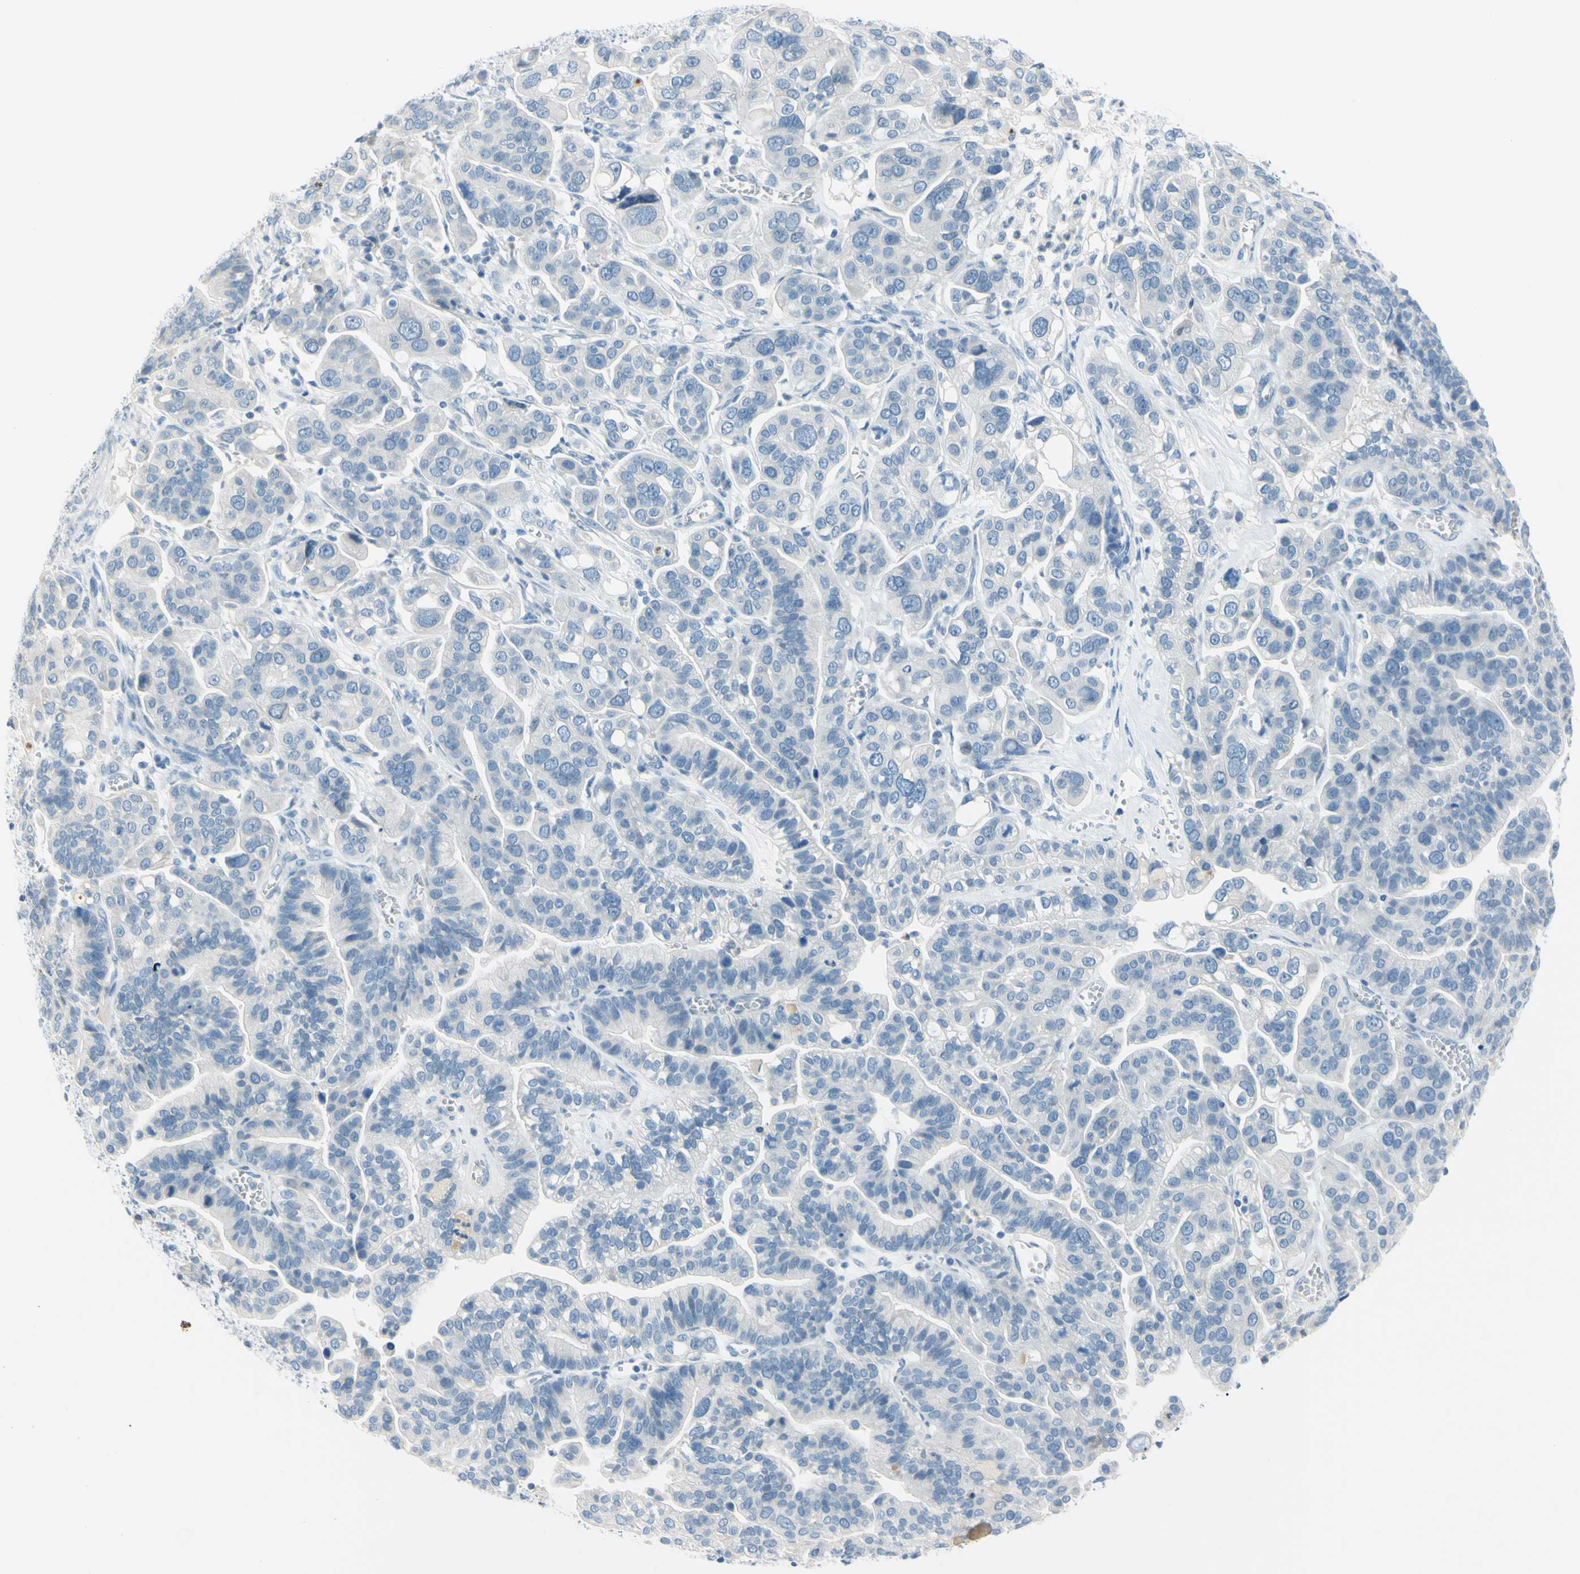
{"staining": {"intensity": "negative", "quantity": "none", "location": "none"}, "tissue": "ovarian cancer", "cell_type": "Tumor cells", "image_type": "cancer", "snomed": [{"axis": "morphology", "description": "Cystadenocarcinoma, serous, NOS"}, {"axis": "topography", "description": "Ovary"}], "caption": "IHC photomicrograph of neoplastic tissue: ovarian cancer stained with DAB (3,3'-diaminobenzidine) shows no significant protein expression in tumor cells.", "gene": "DCT", "patient": {"sex": "female", "age": 56}}